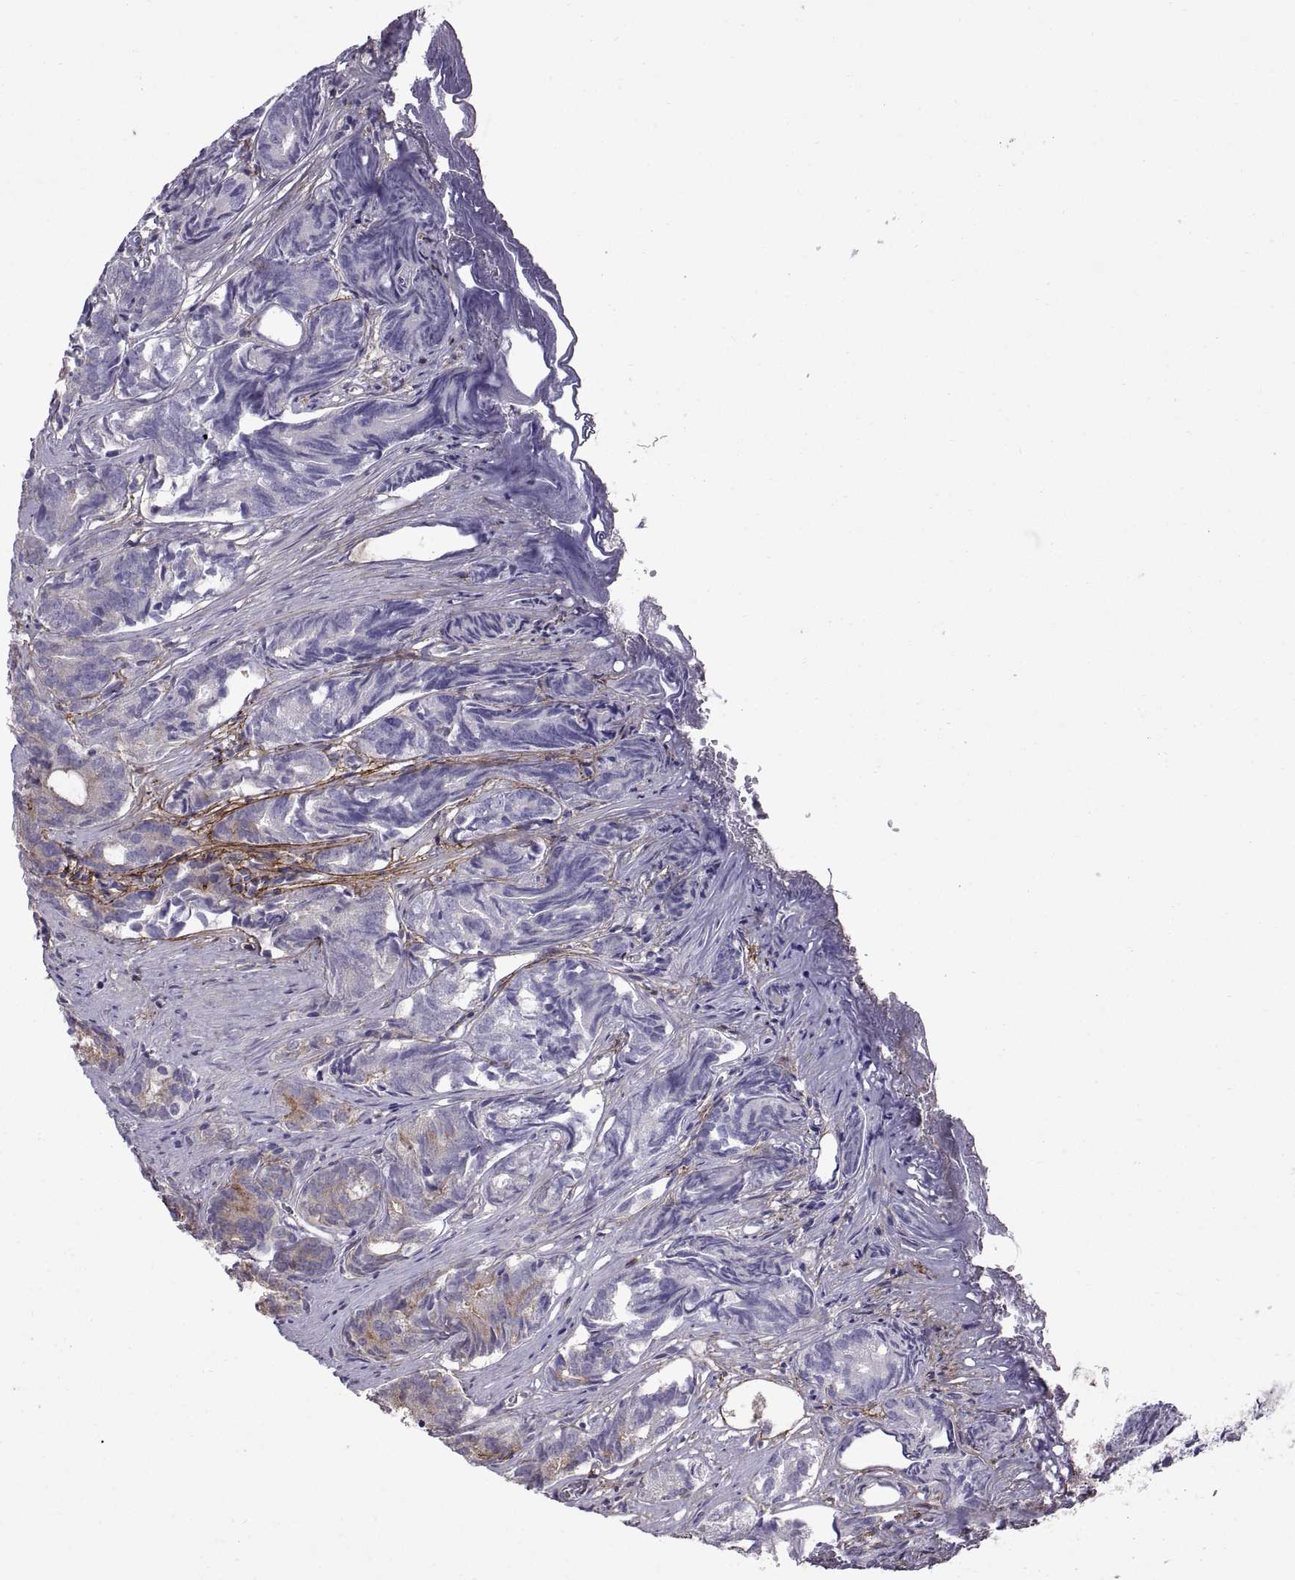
{"staining": {"intensity": "moderate", "quantity": "25%-75%", "location": "cytoplasmic/membranous"}, "tissue": "prostate cancer", "cell_type": "Tumor cells", "image_type": "cancer", "snomed": [{"axis": "morphology", "description": "Adenocarcinoma, High grade"}, {"axis": "topography", "description": "Prostate"}], "caption": "Prostate cancer tissue displays moderate cytoplasmic/membranous expression in about 25%-75% of tumor cells Using DAB (brown) and hematoxylin (blue) stains, captured at high magnification using brightfield microscopy.", "gene": "EMILIN2", "patient": {"sex": "male", "age": 84}}